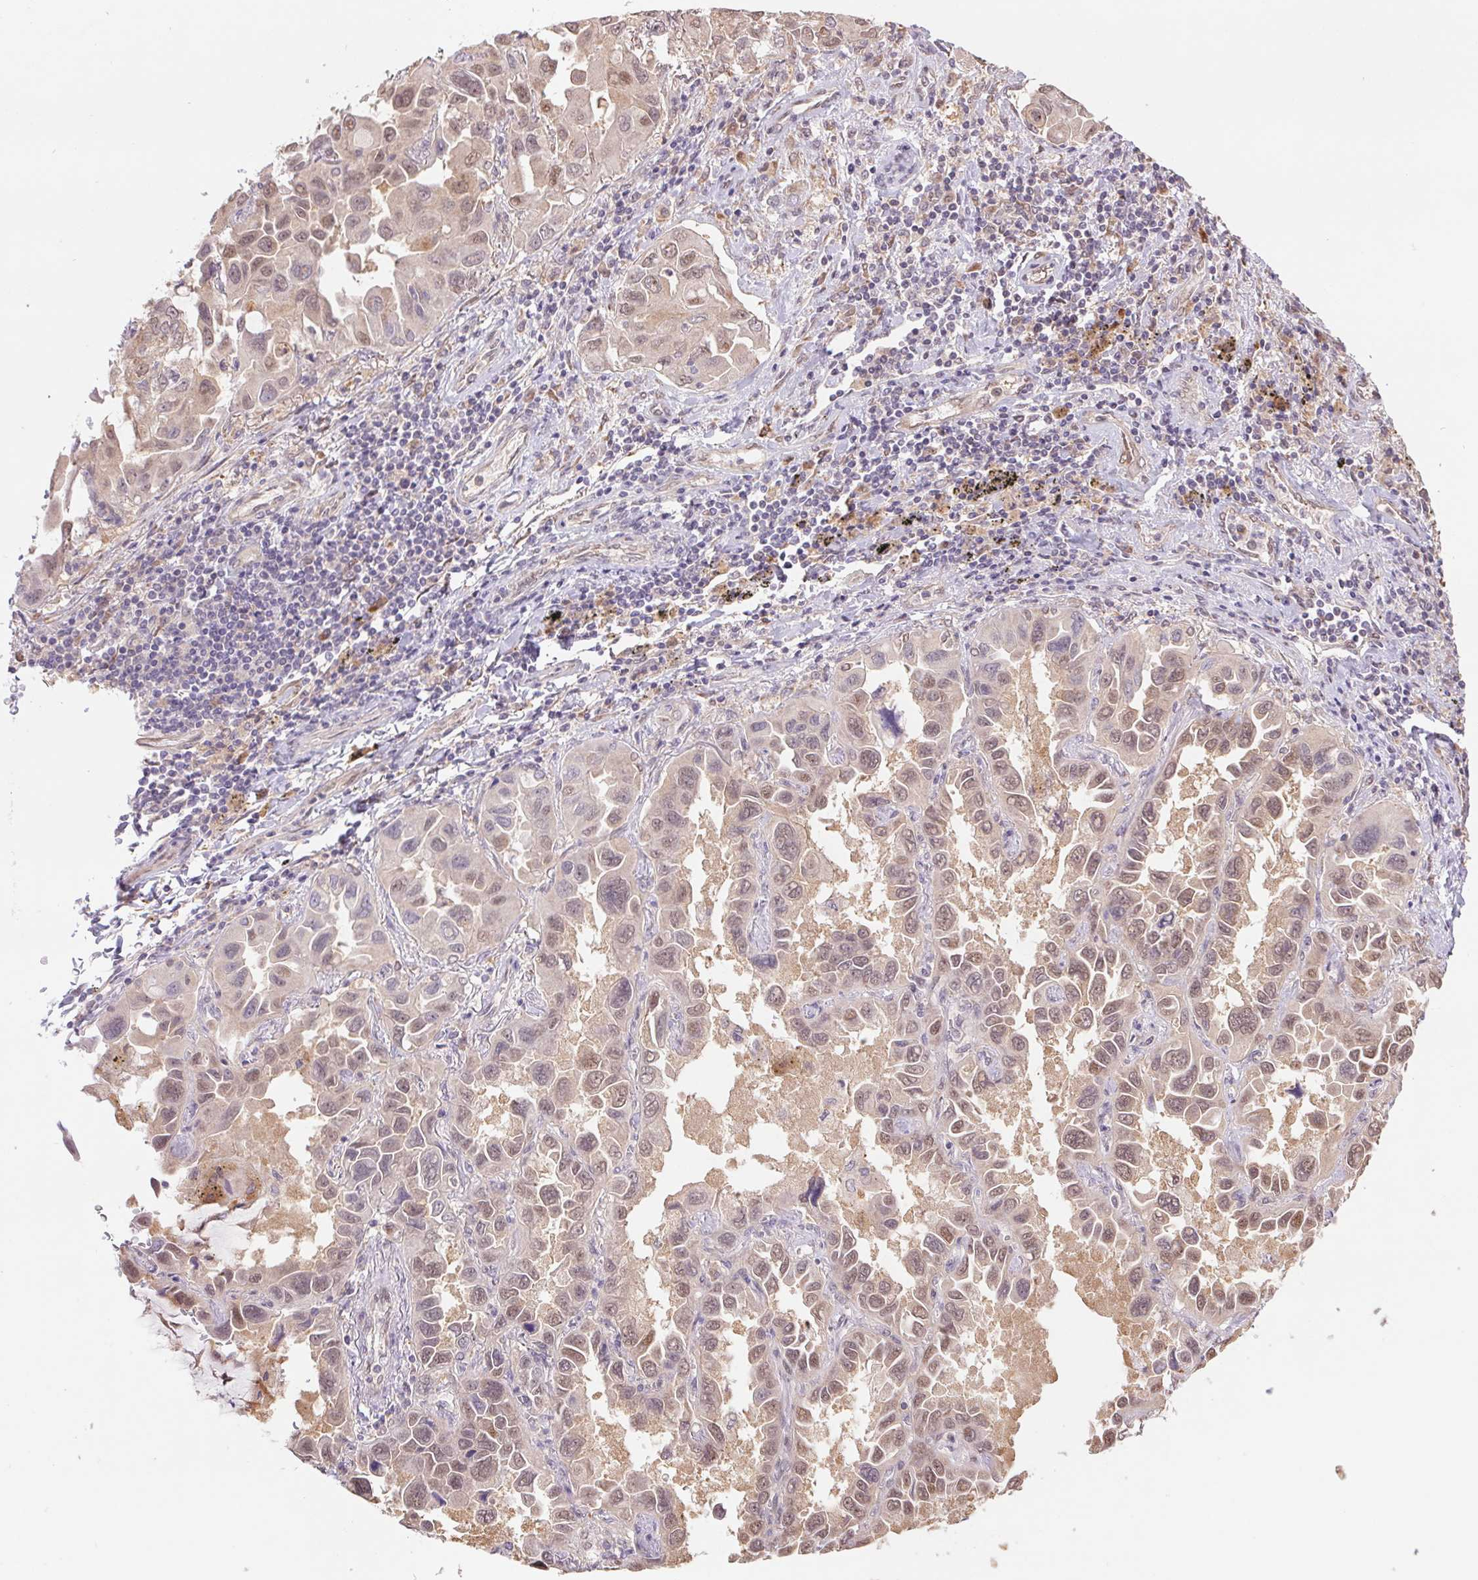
{"staining": {"intensity": "weak", "quantity": ">75%", "location": "nuclear"}, "tissue": "lung cancer", "cell_type": "Tumor cells", "image_type": "cancer", "snomed": [{"axis": "morphology", "description": "Adenocarcinoma, NOS"}, {"axis": "topography", "description": "Lung"}], "caption": "Protein expression analysis of human lung cancer reveals weak nuclear expression in about >75% of tumor cells.", "gene": "RRM1", "patient": {"sex": "male", "age": 64}}